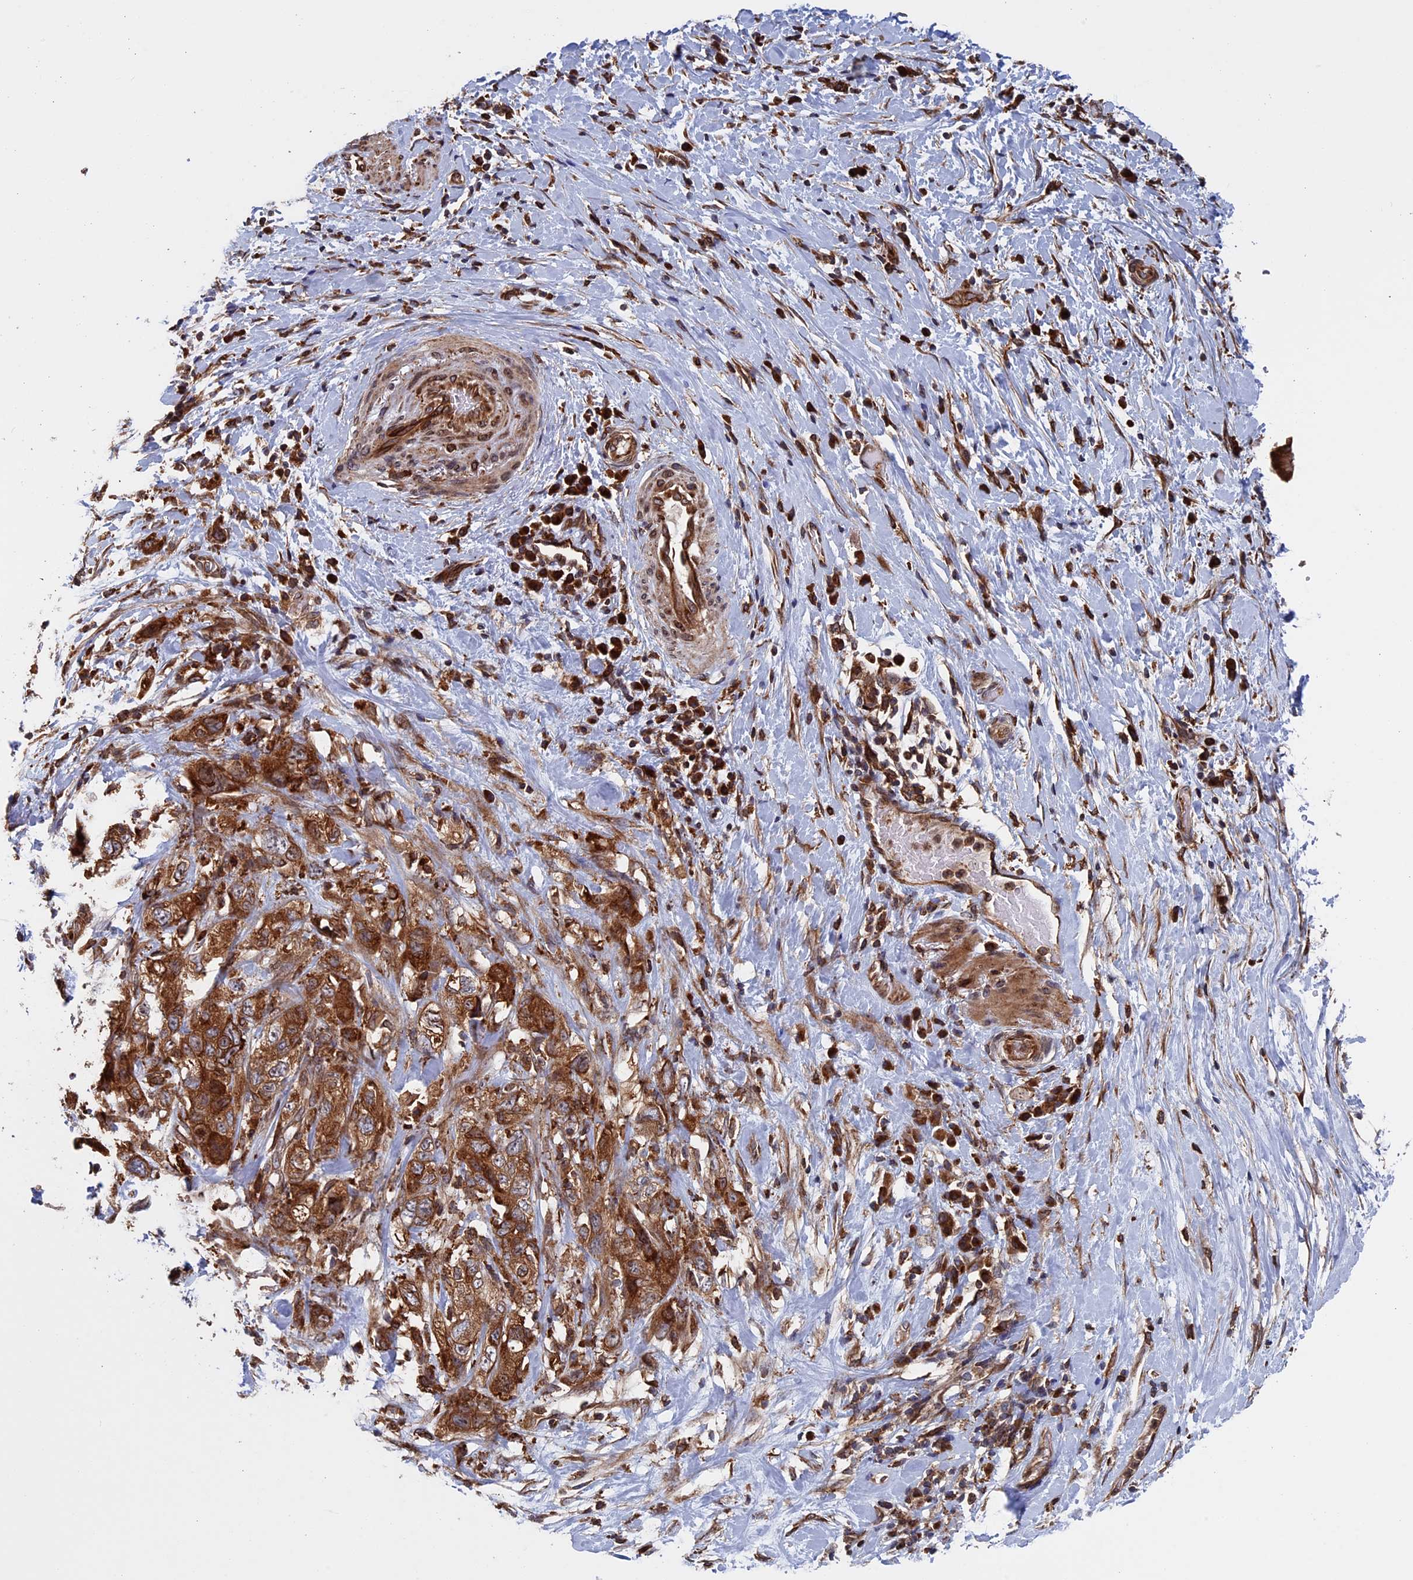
{"staining": {"intensity": "strong", "quantity": ">75%", "location": "cytoplasmic/membranous"}, "tissue": "pancreatic cancer", "cell_type": "Tumor cells", "image_type": "cancer", "snomed": [{"axis": "morphology", "description": "Adenocarcinoma, NOS"}, {"axis": "topography", "description": "Pancreas"}], "caption": "Brown immunohistochemical staining in pancreatic adenocarcinoma demonstrates strong cytoplasmic/membranous positivity in approximately >75% of tumor cells.", "gene": "RPUSD1", "patient": {"sex": "female", "age": 73}}